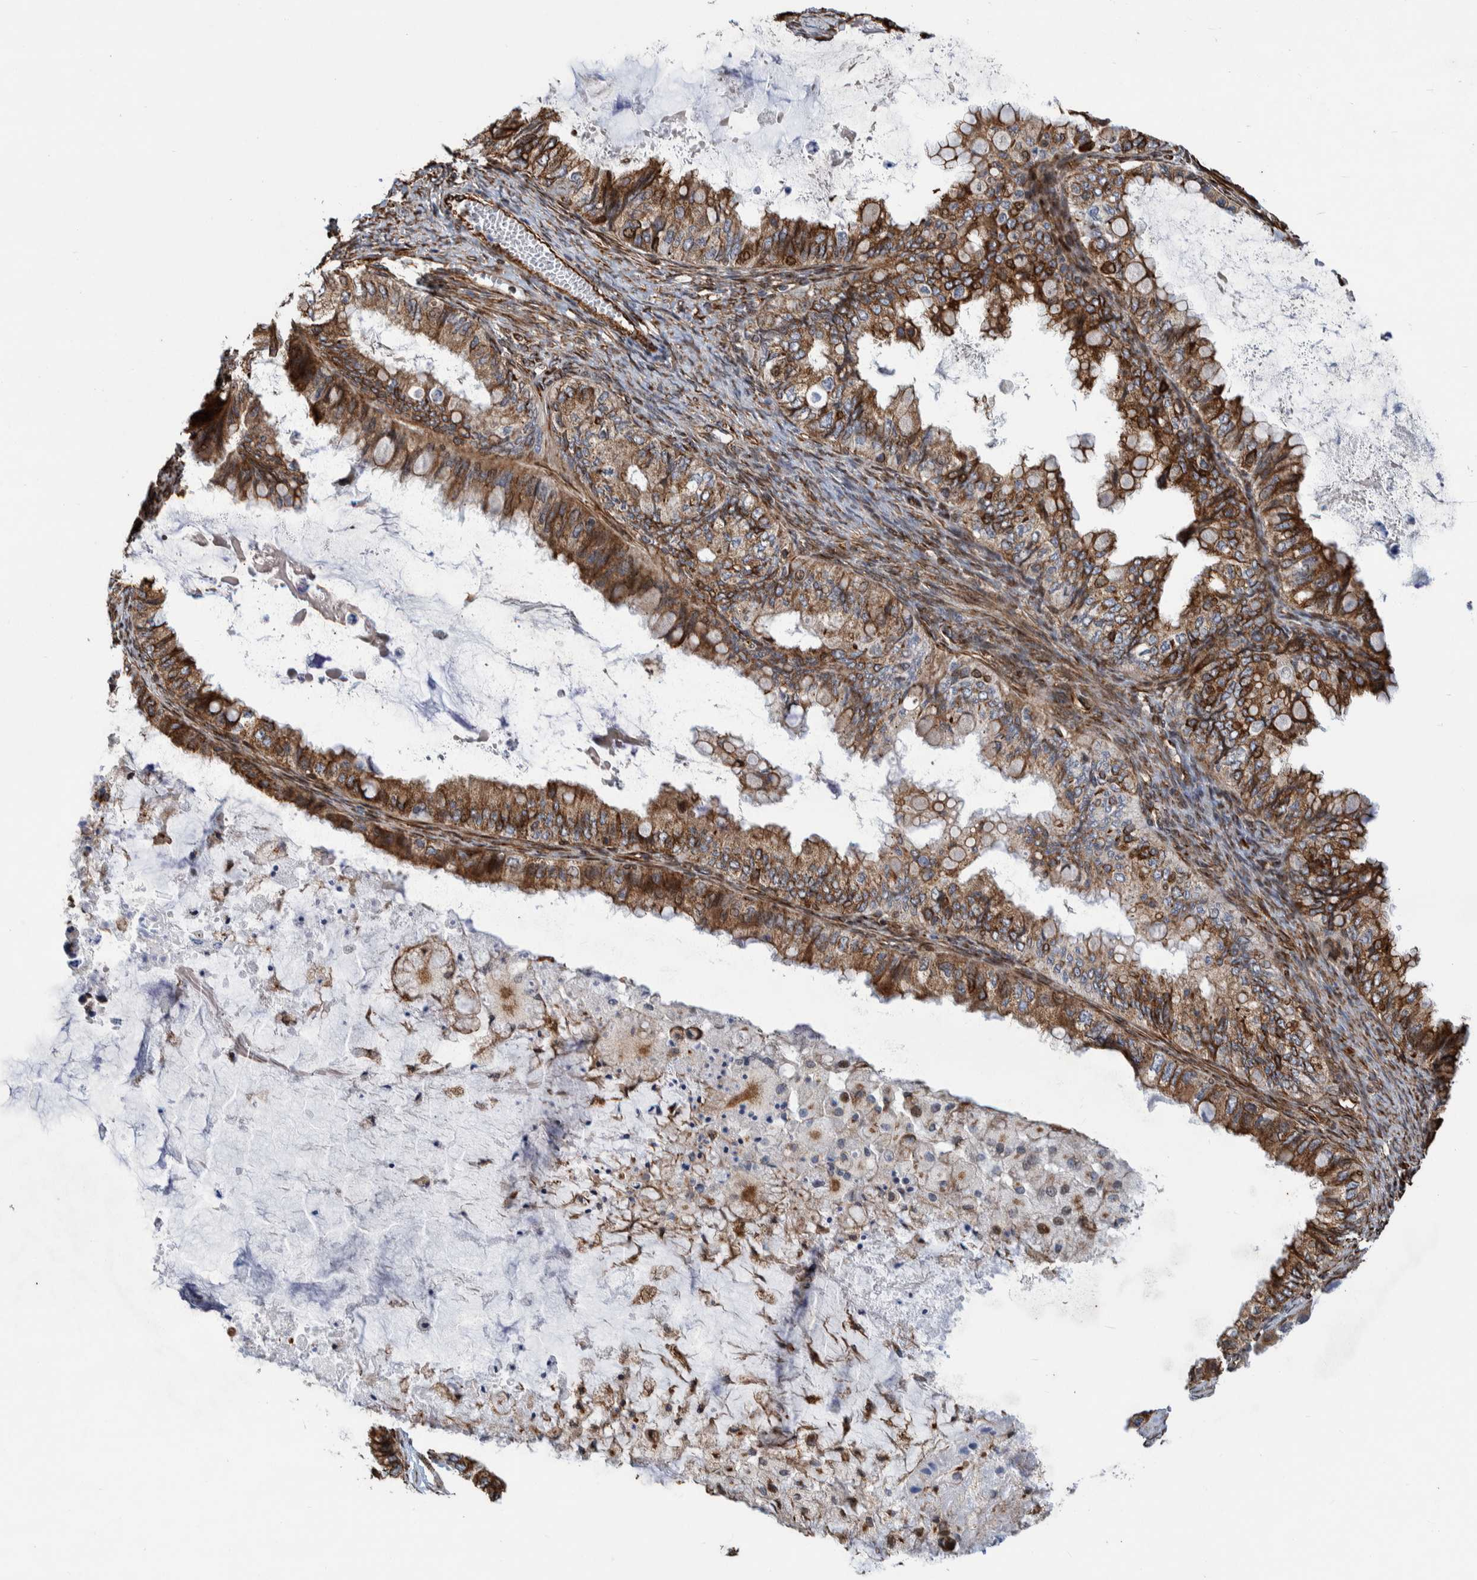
{"staining": {"intensity": "moderate", "quantity": ">75%", "location": "cytoplasmic/membranous"}, "tissue": "ovarian cancer", "cell_type": "Tumor cells", "image_type": "cancer", "snomed": [{"axis": "morphology", "description": "Cystadenocarcinoma, mucinous, NOS"}, {"axis": "topography", "description": "Ovary"}], "caption": "Ovarian cancer was stained to show a protein in brown. There is medium levels of moderate cytoplasmic/membranous expression in approximately >75% of tumor cells.", "gene": "CCDC57", "patient": {"sex": "female", "age": 80}}